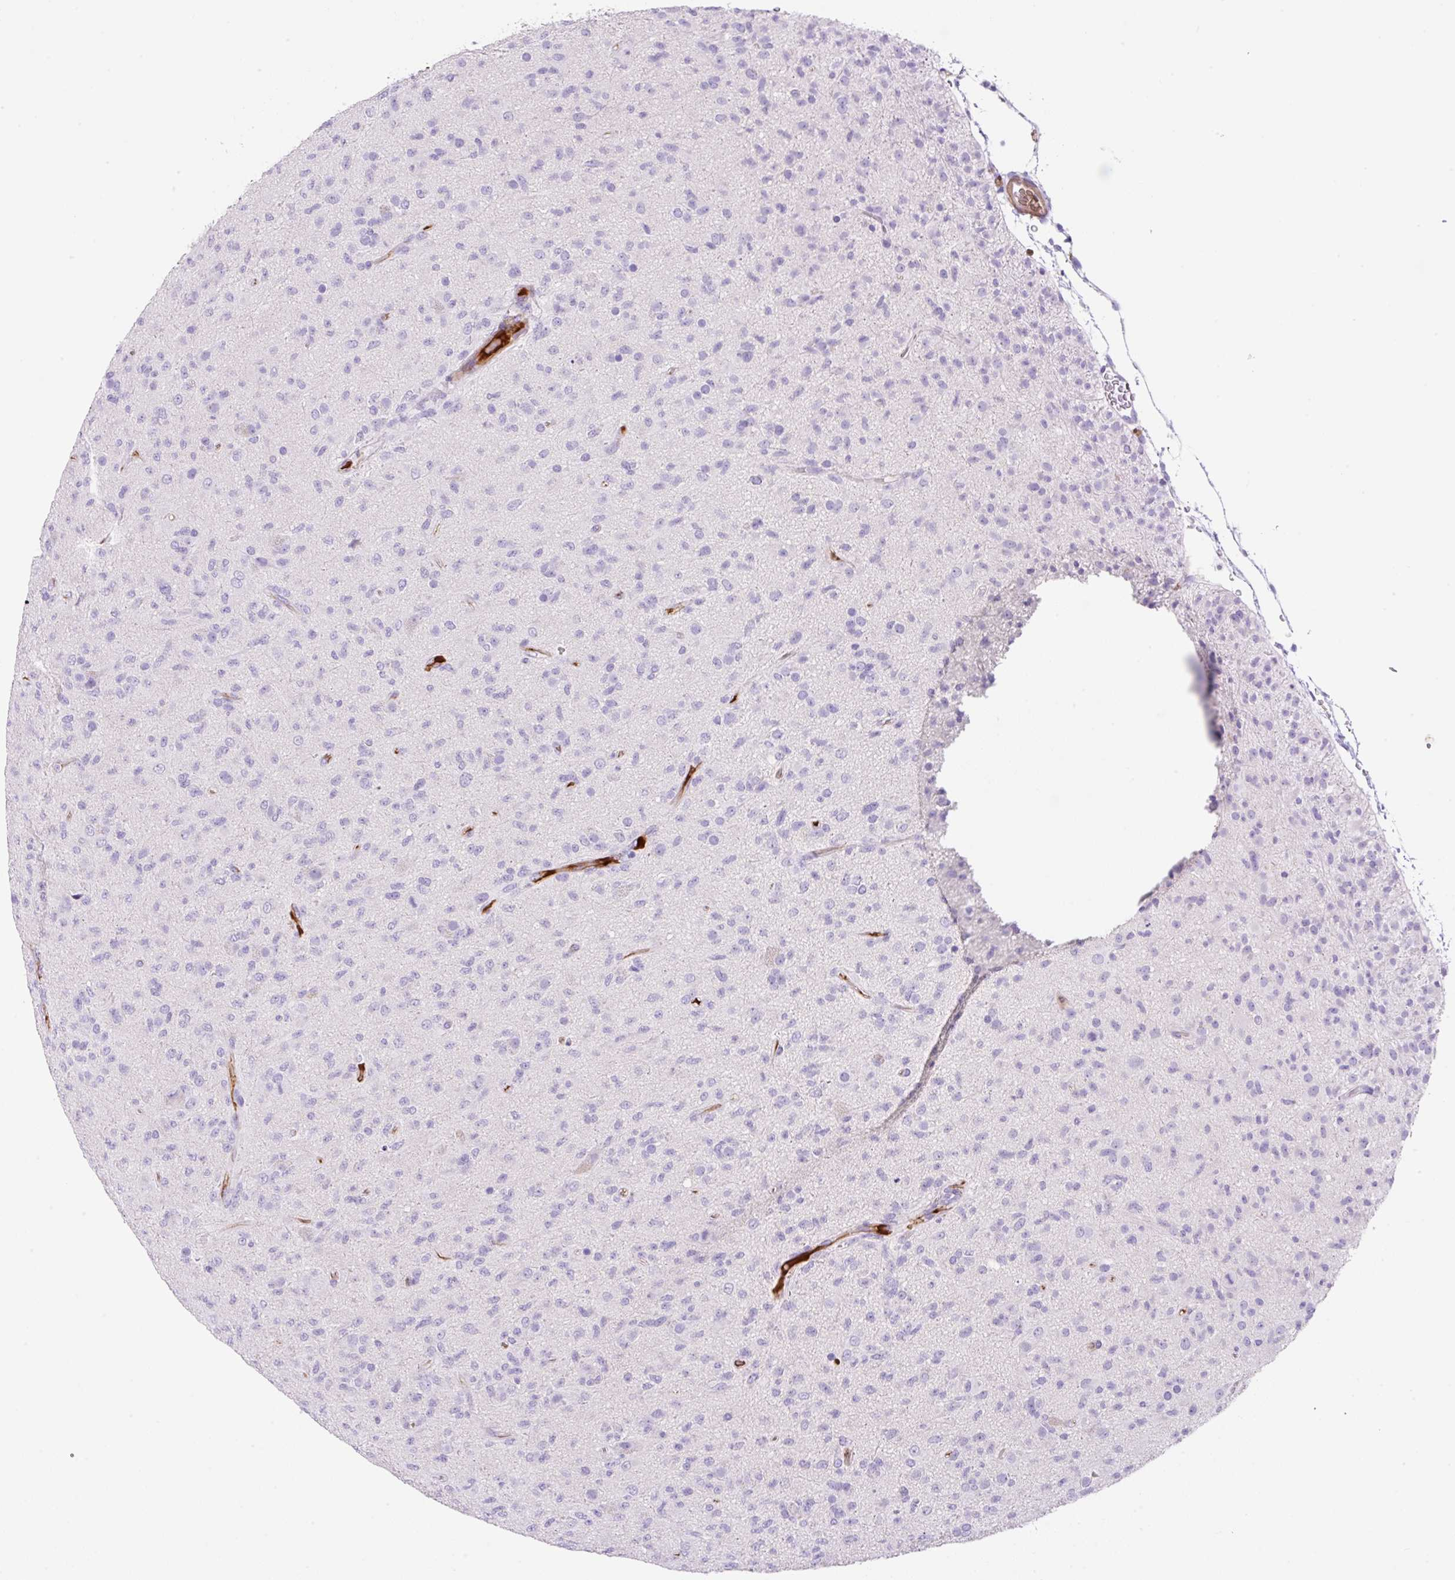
{"staining": {"intensity": "negative", "quantity": "none", "location": "none"}, "tissue": "glioma", "cell_type": "Tumor cells", "image_type": "cancer", "snomed": [{"axis": "morphology", "description": "Glioma, malignant, Low grade"}, {"axis": "topography", "description": "Brain"}], "caption": "Tumor cells are negative for brown protein staining in low-grade glioma (malignant).", "gene": "TDRD15", "patient": {"sex": "male", "age": 65}}